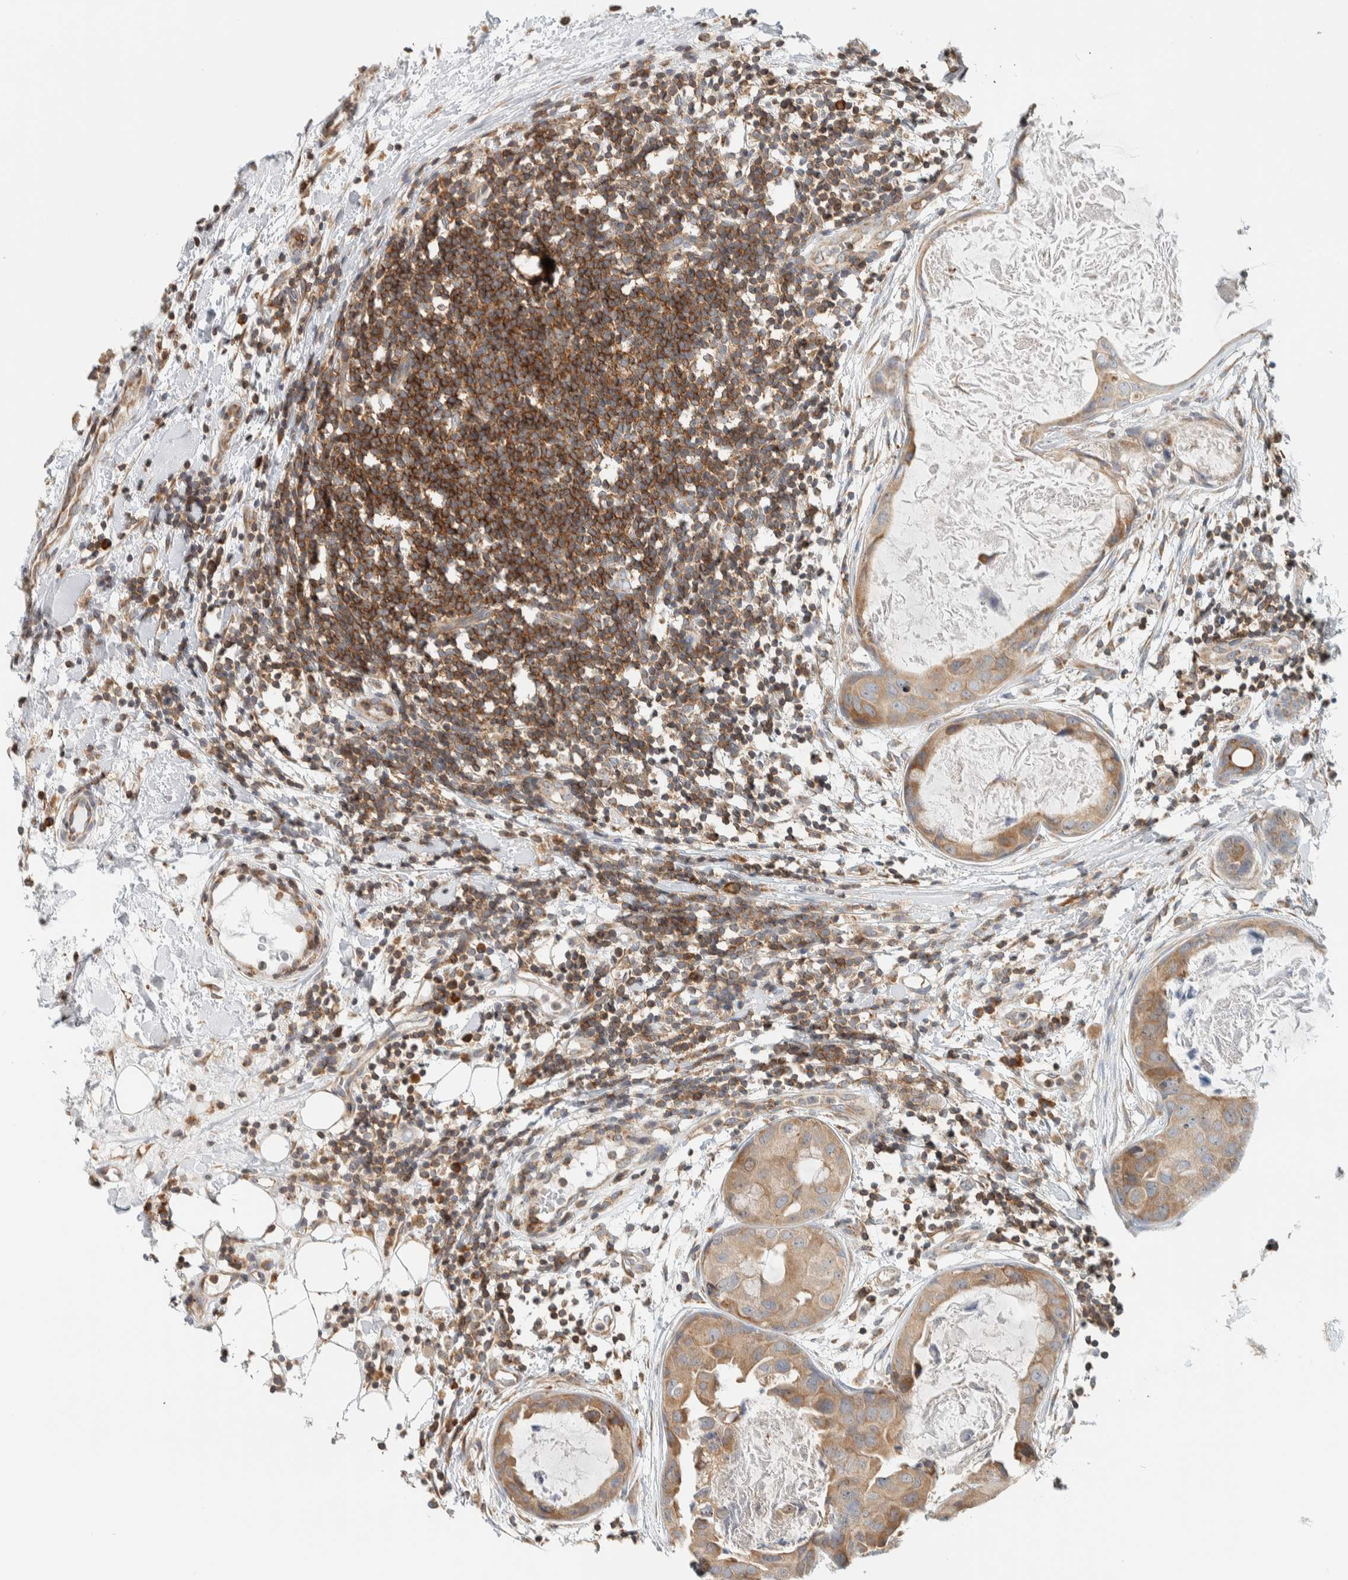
{"staining": {"intensity": "moderate", "quantity": ">75%", "location": "cytoplasmic/membranous"}, "tissue": "breast cancer", "cell_type": "Tumor cells", "image_type": "cancer", "snomed": [{"axis": "morphology", "description": "Duct carcinoma"}, {"axis": "topography", "description": "Breast"}], "caption": "The photomicrograph displays immunohistochemical staining of breast cancer (invasive ductal carcinoma). There is moderate cytoplasmic/membranous staining is present in about >75% of tumor cells.", "gene": "CCDC57", "patient": {"sex": "female", "age": 40}}